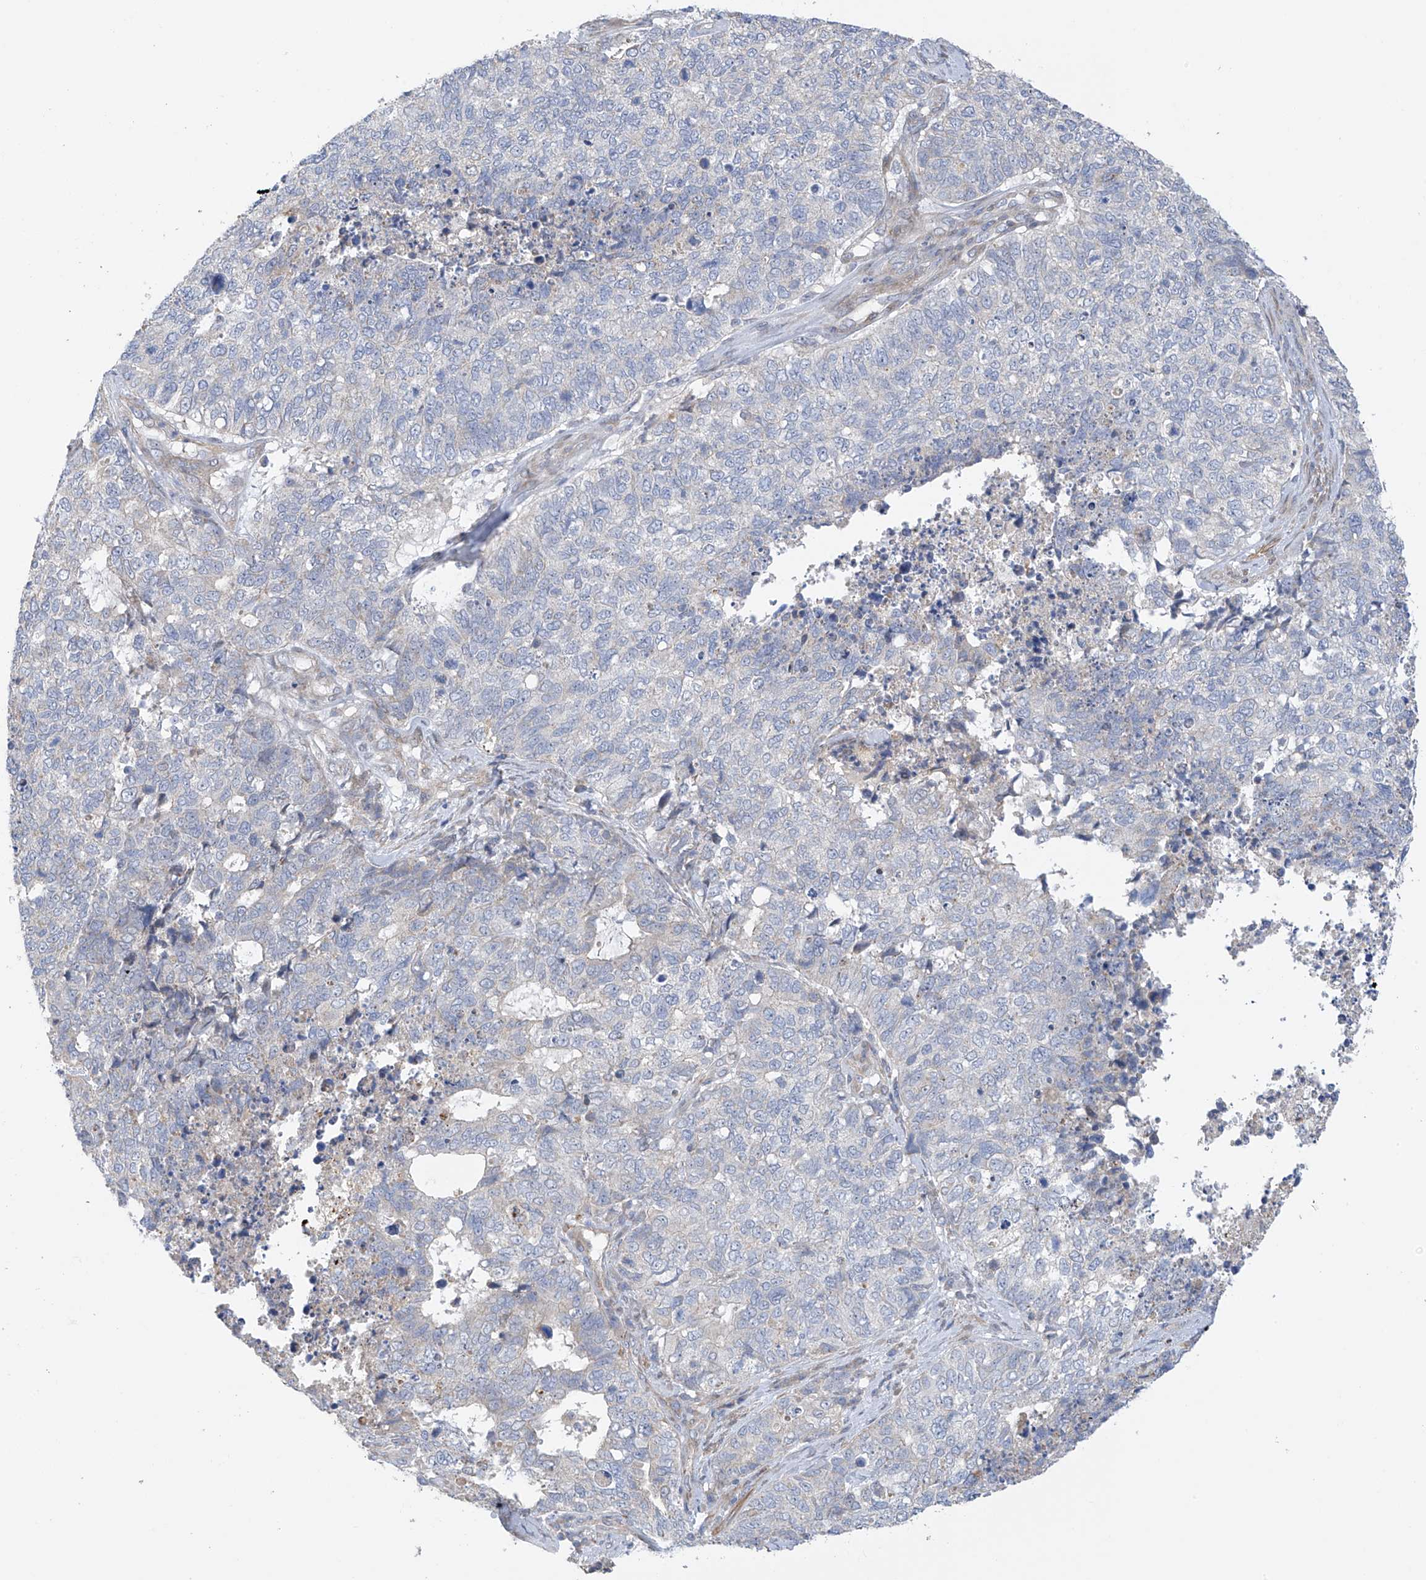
{"staining": {"intensity": "negative", "quantity": "none", "location": "none"}, "tissue": "cervical cancer", "cell_type": "Tumor cells", "image_type": "cancer", "snomed": [{"axis": "morphology", "description": "Squamous cell carcinoma, NOS"}, {"axis": "topography", "description": "Cervix"}], "caption": "Photomicrograph shows no protein positivity in tumor cells of cervical squamous cell carcinoma tissue. The staining was performed using DAB to visualize the protein expression in brown, while the nuclei were stained in blue with hematoxylin (Magnification: 20x).", "gene": "ZNF641", "patient": {"sex": "female", "age": 63}}